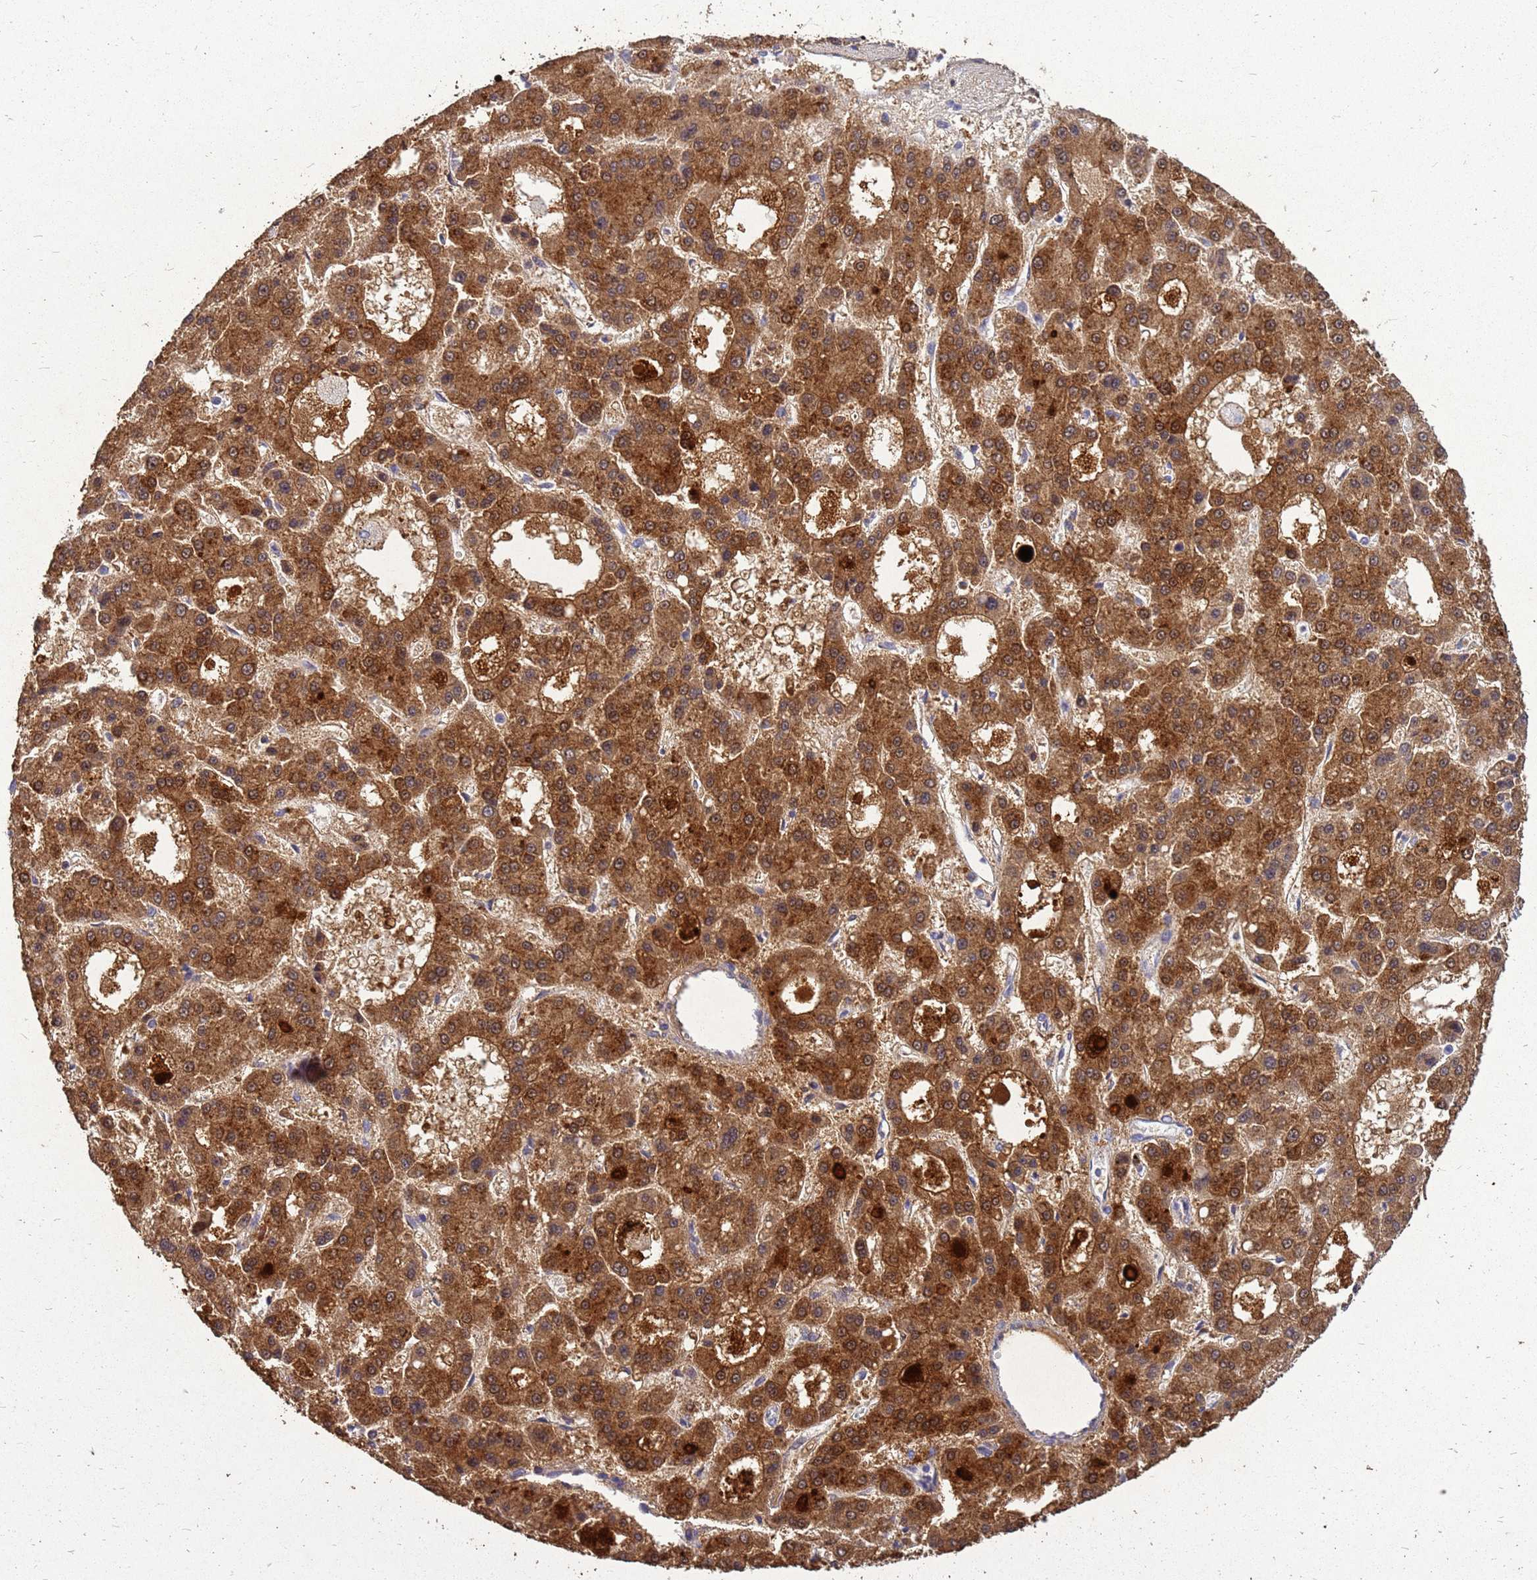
{"staining": {"intensity": "moderate", "quantity": ">75%", "location": "cytoplasmic/membranous,nuclear"}, "tissue": "liver cancer", "cell_type": "Tumor cells", "image_type": "cancer", "snomed": [{"axis": "morphology", "description": "Carcinoma, Hepatocellular, NOS"}, {"axis": "topography", "description": "Liver"}], "caption": "IHC (DAB) staining of human hepatocellular carcinoma (liver) shows moderate cytoplasmic/membranous and nuclear protein expression in about >75% of tumor cells. (brown staining indicates protein expression, while blue staining denotes nuclei).", "gene": "AKR1C1", "patient": {"sex": "male", "age": 70}}